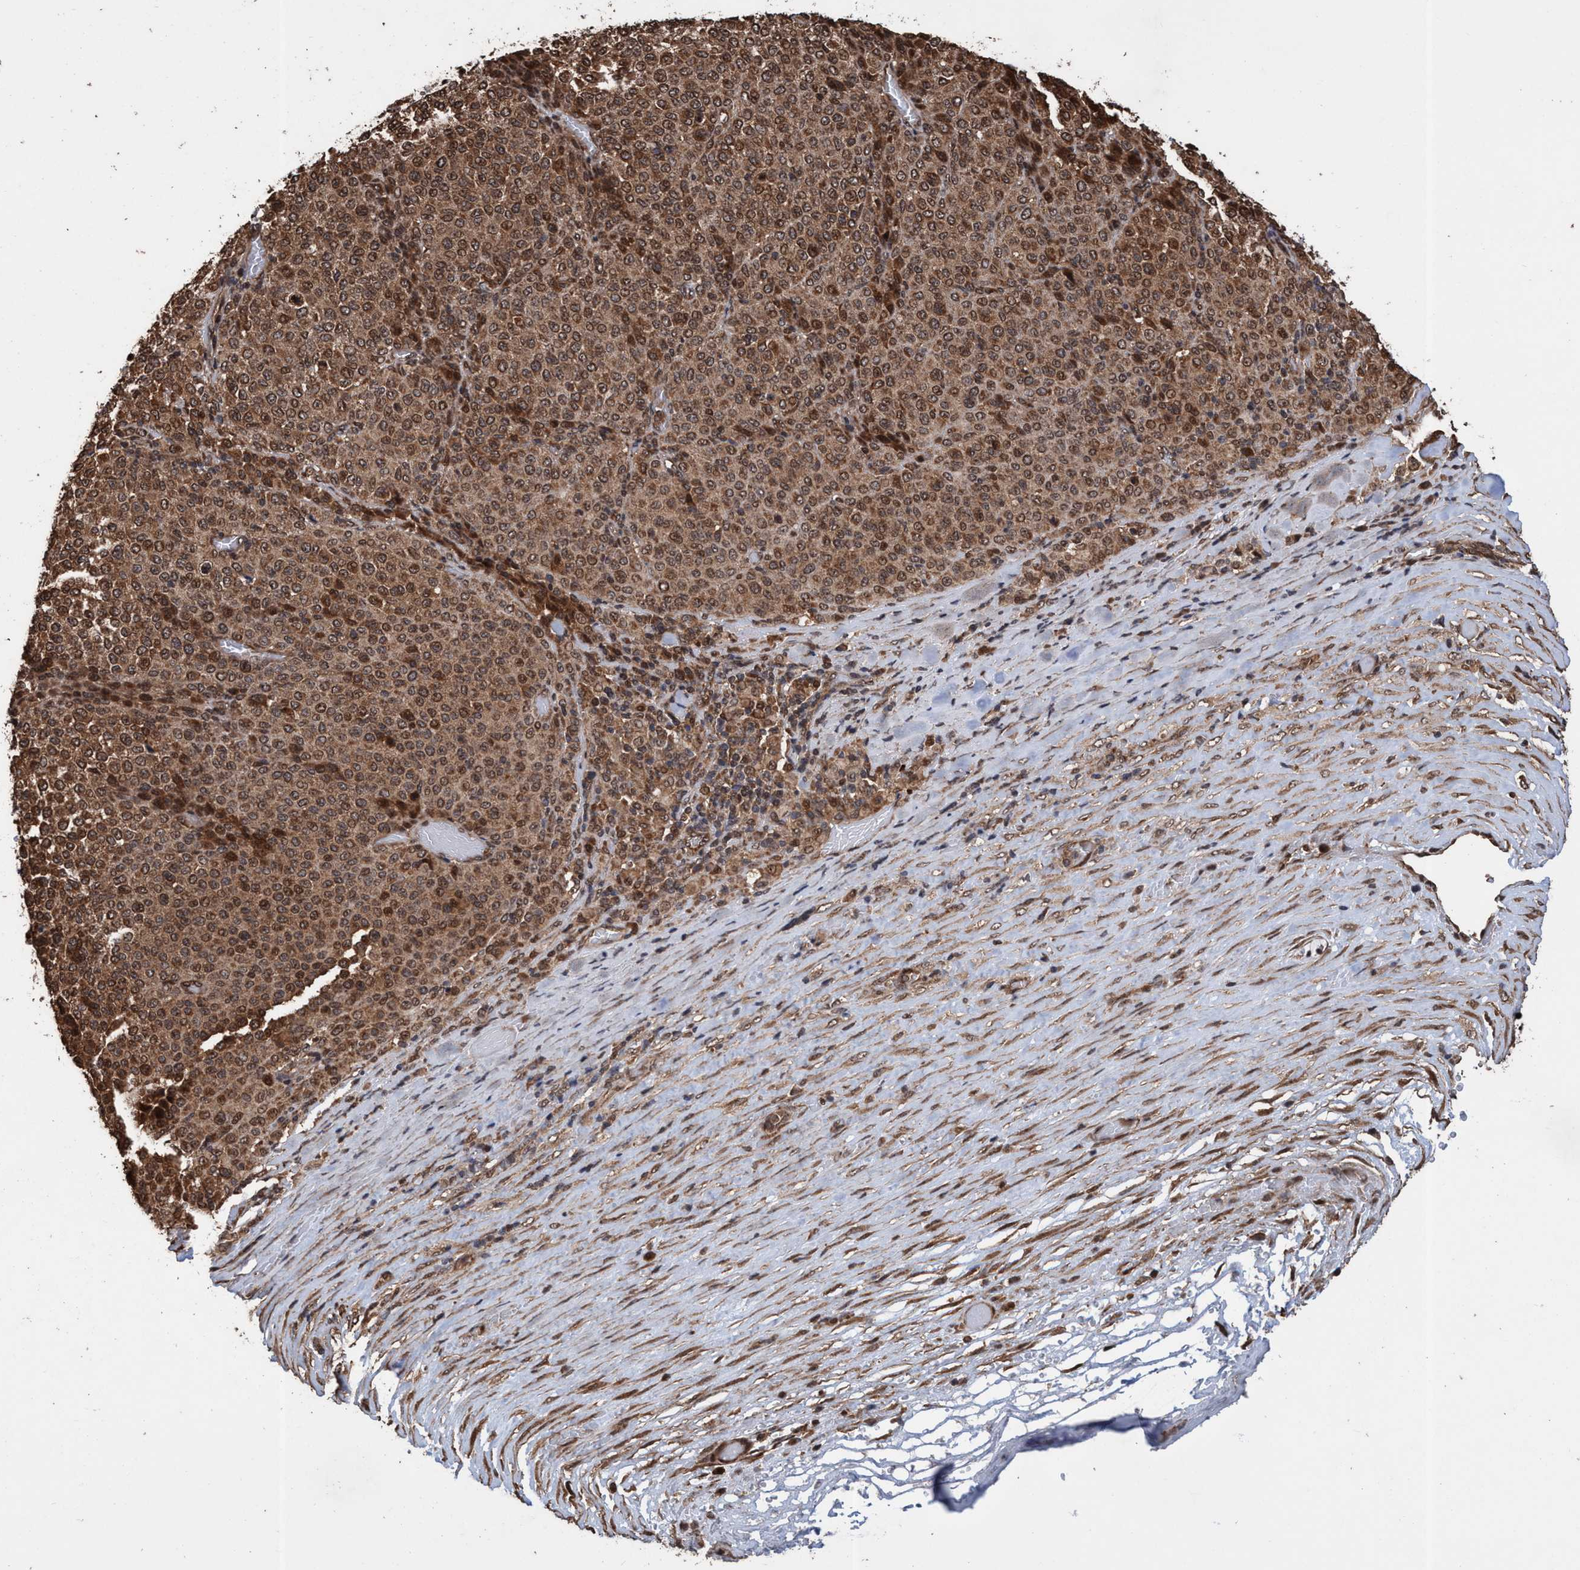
{"staining": {"intensity": "moderate", "quantity": ">75%", "location": "cytoplasmic/membranous,nuclear"}, "tissue": "melanoma", "cell_type": "Tumor cells", "image_type": "cancer", "snomed": [{"axis": "morphology", "description": "Malignant melanoma, Metastatic site"}, {"axis": "topography", "description": "Pancreas"}], "caption": "Moderate cytoplasmic/membranous and nuclear protein expression is appreciated in approximately >75% of tumor cells in malignant melanoma (metastatic site).", "gene": "TRPC7", "patient": {"sex": "female", "age": 30}}